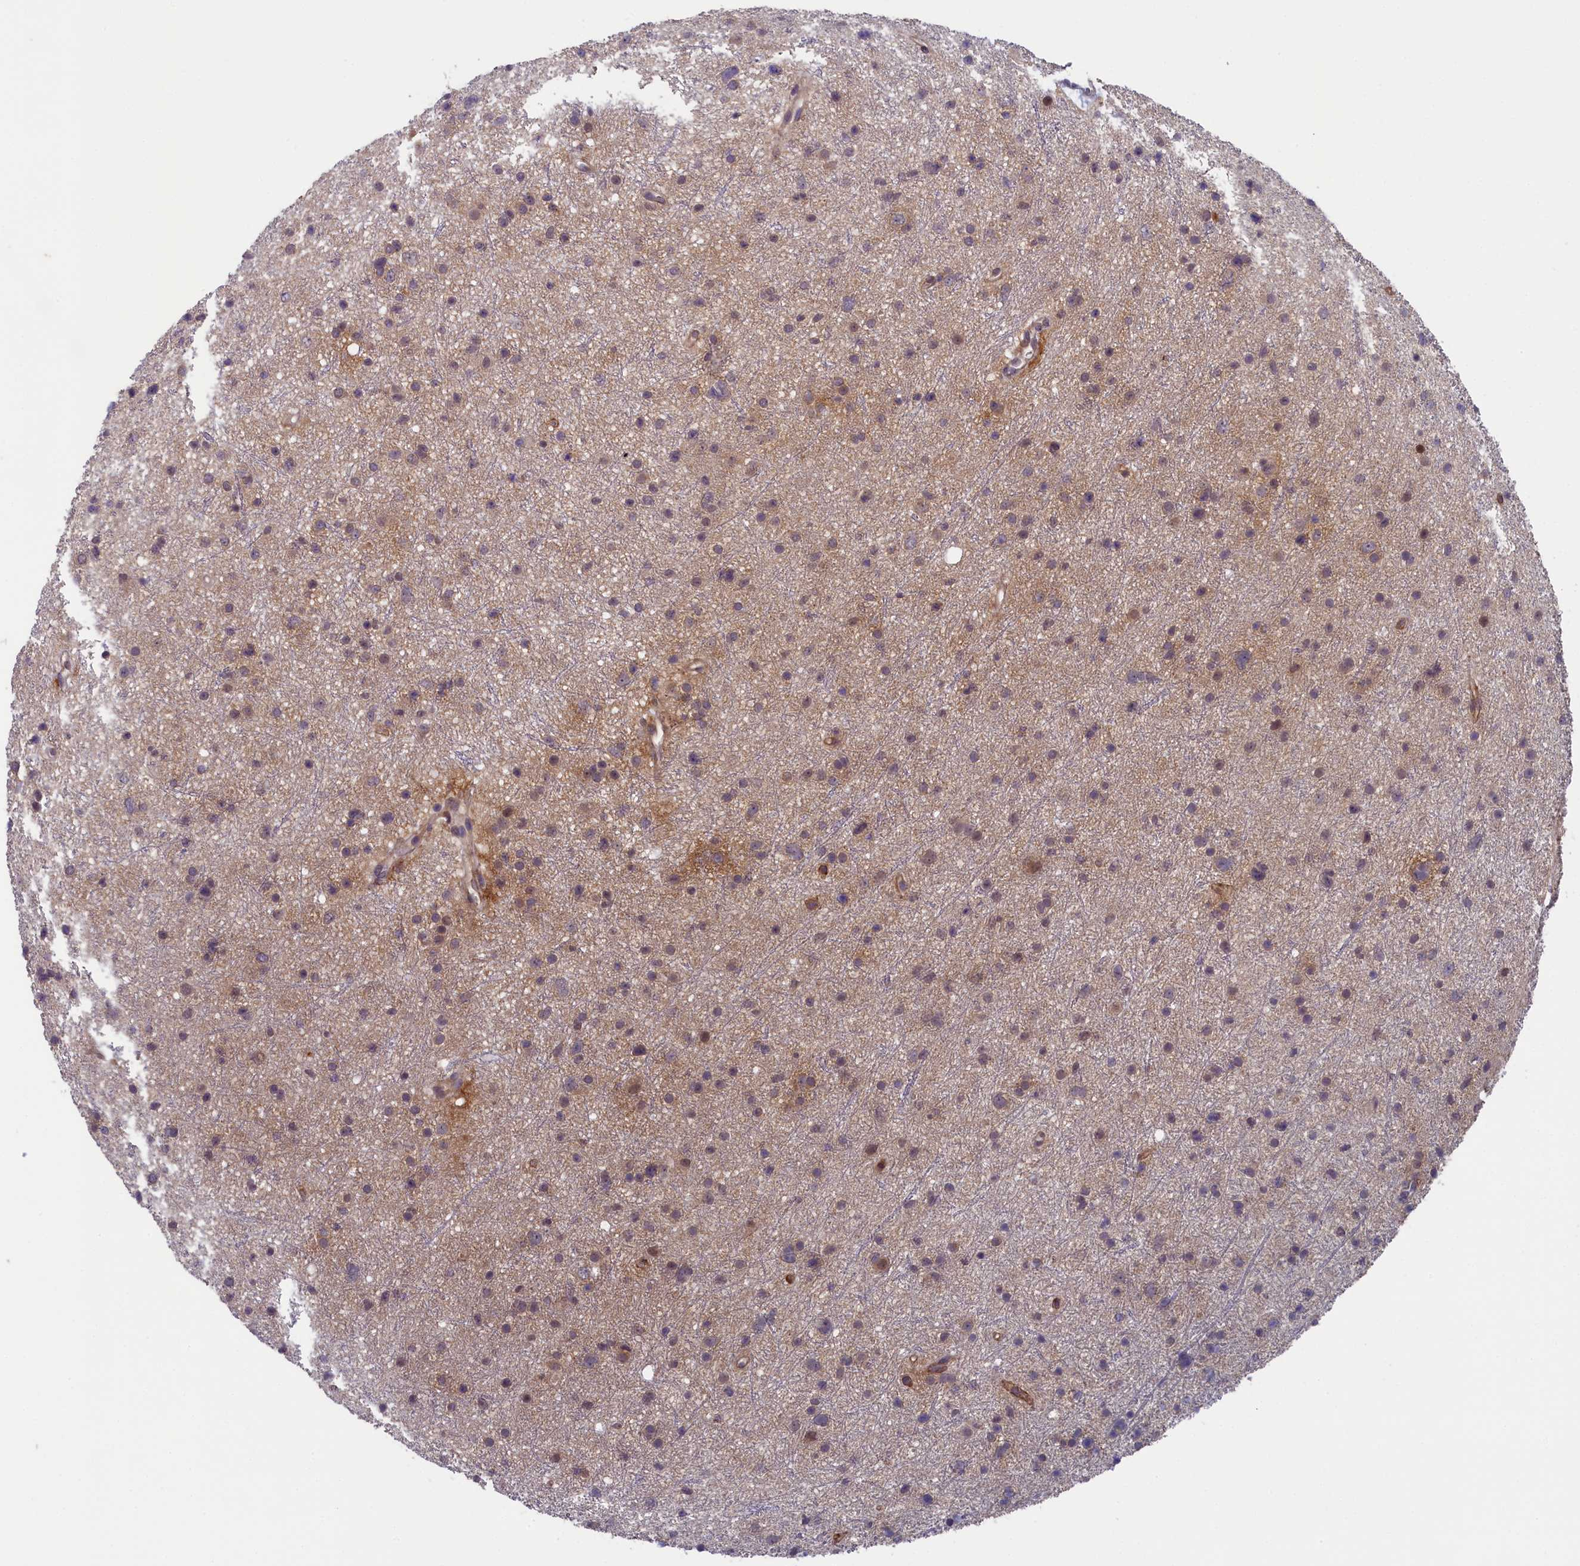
{"staining": {"intensity": "weak", "quantity": "<25%", "location": "cytoplasmic/membranous"}, "tissue": "glioma", "cell_type": "Tumor cells", "image_type": "cancer", "snomed": [{"axis": "morphology", "description": "Glioma, malignant, Low grade"}, {"axis": "topography", "description": "Cerebral cortex"}], "caption": "Tumor cells show no significant expression in glioma.", "gene": "ANKRD39", "patient": {"sex": "female", "age": 39}}